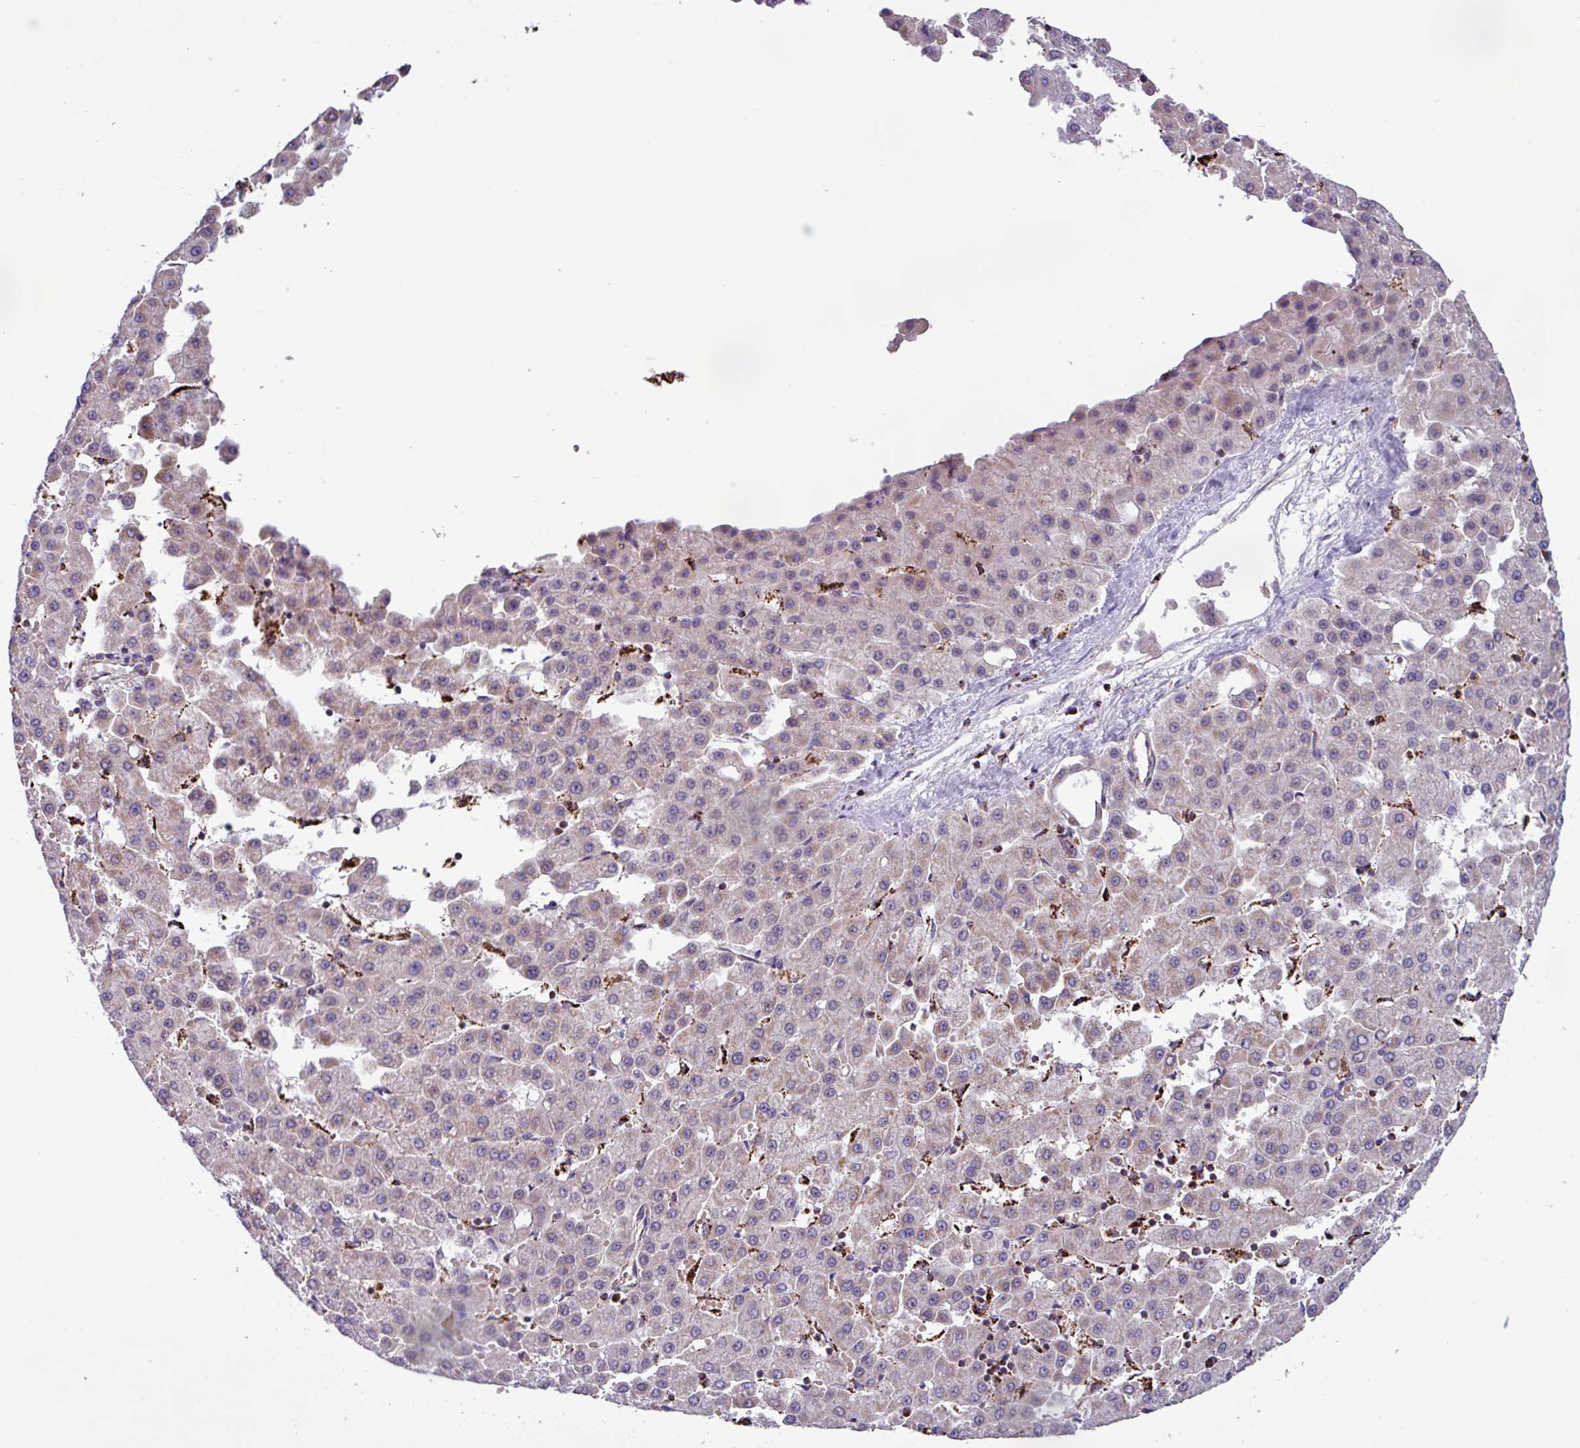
{"staining": {"intensity": "weak", "quantity": "<25%", "location": "cytoplasmic/membranous"}, "tissue": "liver cancer", "cell_type": "Tumor cells", "image_type": "cancer", "snomed": [{"axis": "morphology", "description": "Carcinoma, Hepatocellular, NOS"}, {"axis": "topography", "description": "Liver"}], "caption": "IHC of liver cancer (hepatocellular carcinoma) demonstrates no expression in tumor cells.", "gene": "AKIRIN1", "patient": {"sex": "male", "age": 47}}